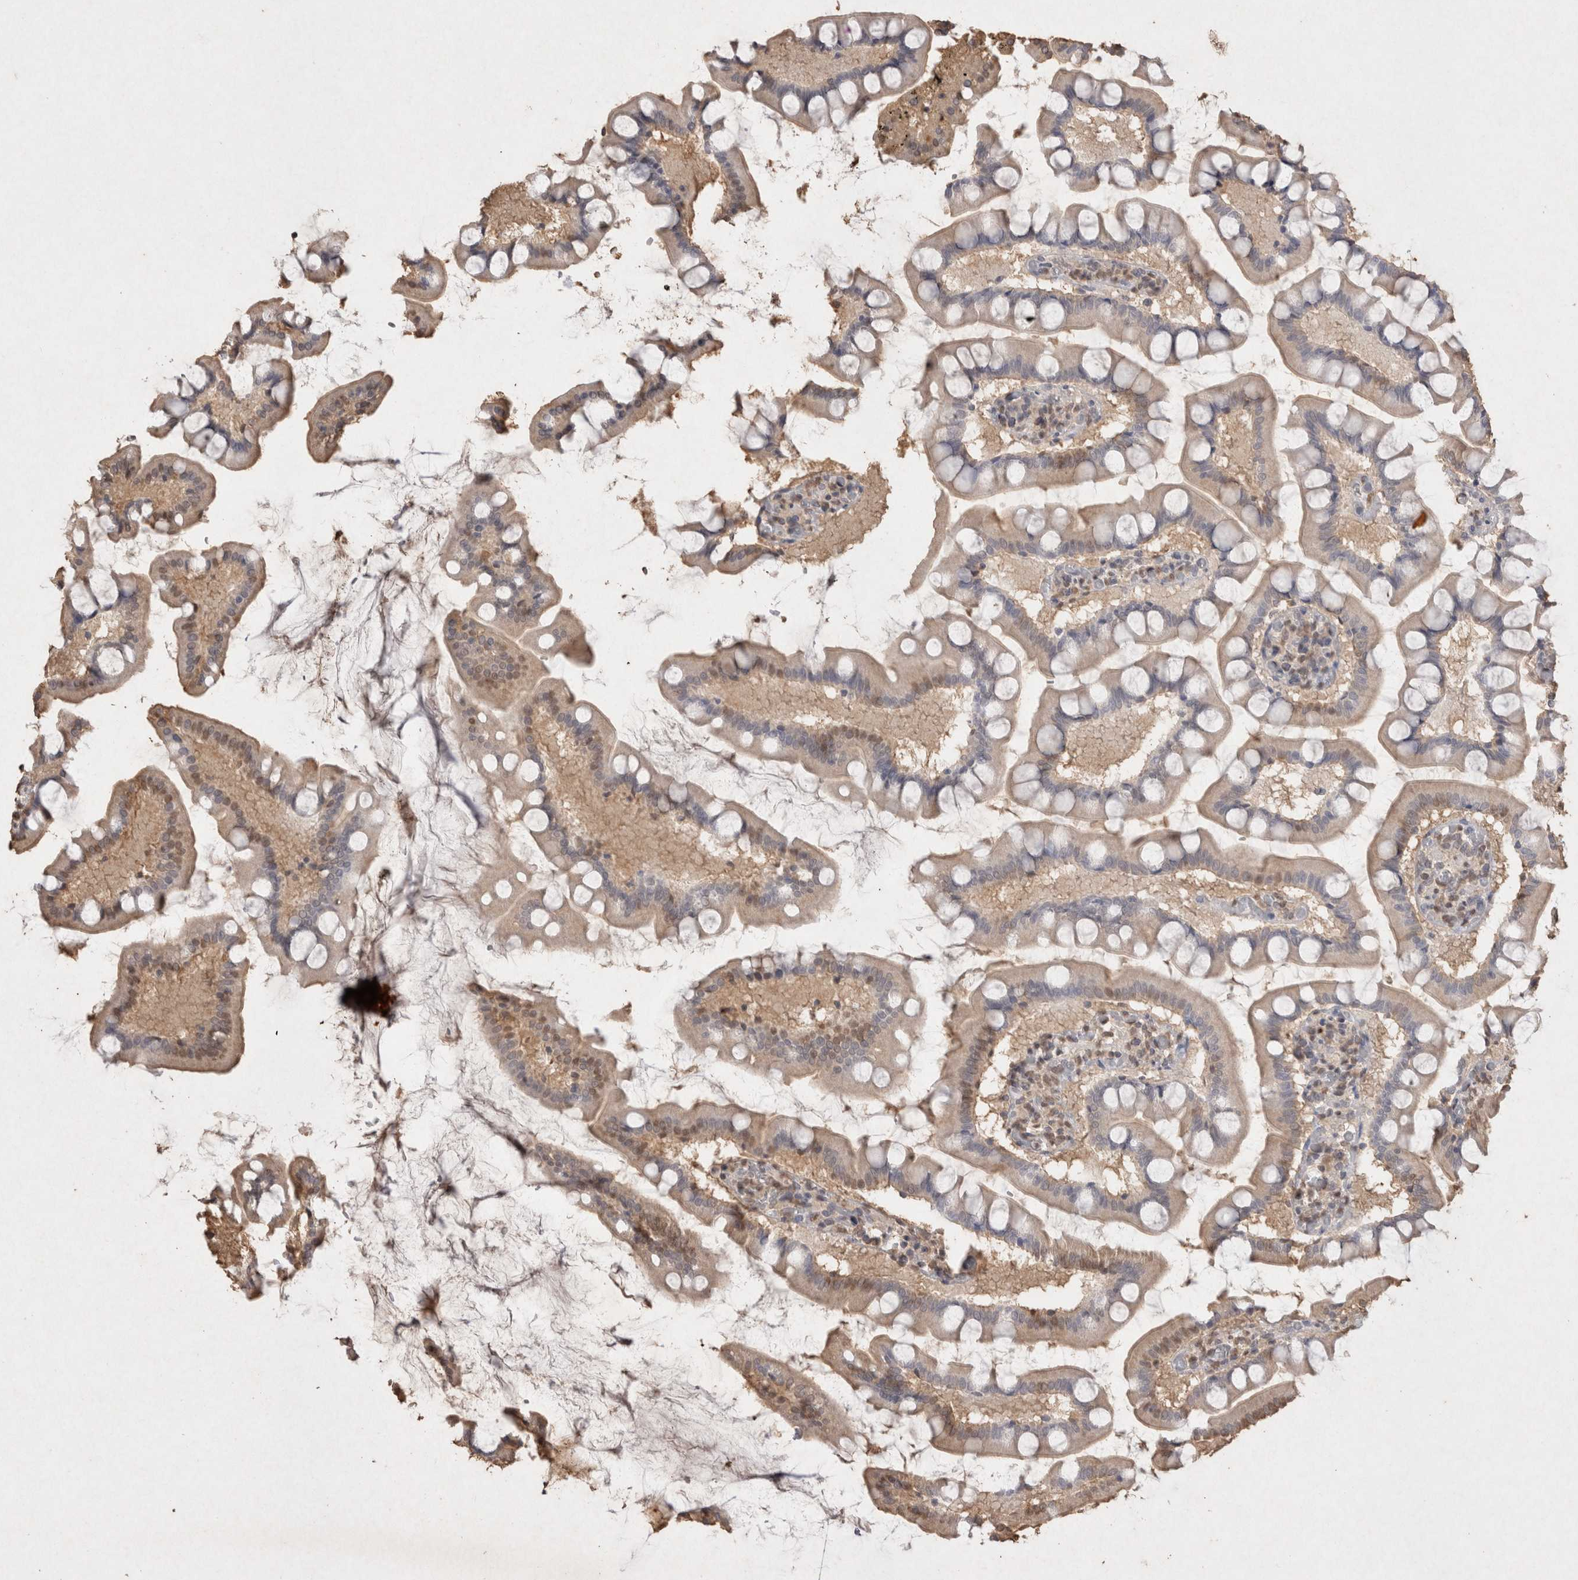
{"staining": {"intensity": "weak", "quantity": "25%-75%", "location": "cytoplasmic/membranous,nuclear"}, "tissue": "small intestine", "cell_type": "Glandular cells", "image_type": "normal", "snomed": [{"axis": "morphology", "description": "Normal tissue, NOS"}, {"axis": "topography", "description": "Small intestine"}], "caption": "Normal small intestine was stained to show a protein in brown. There is low levels of weak cytoplasmic/membranous,nuclear expression in about 25%-75% of glandular cells. (DAB (3,3'-diaminobenzidine) = brown stain, brightfield microscopy at high magnification).", "gene": "MLX", "patient": {"sex": "male", "age": 41}}